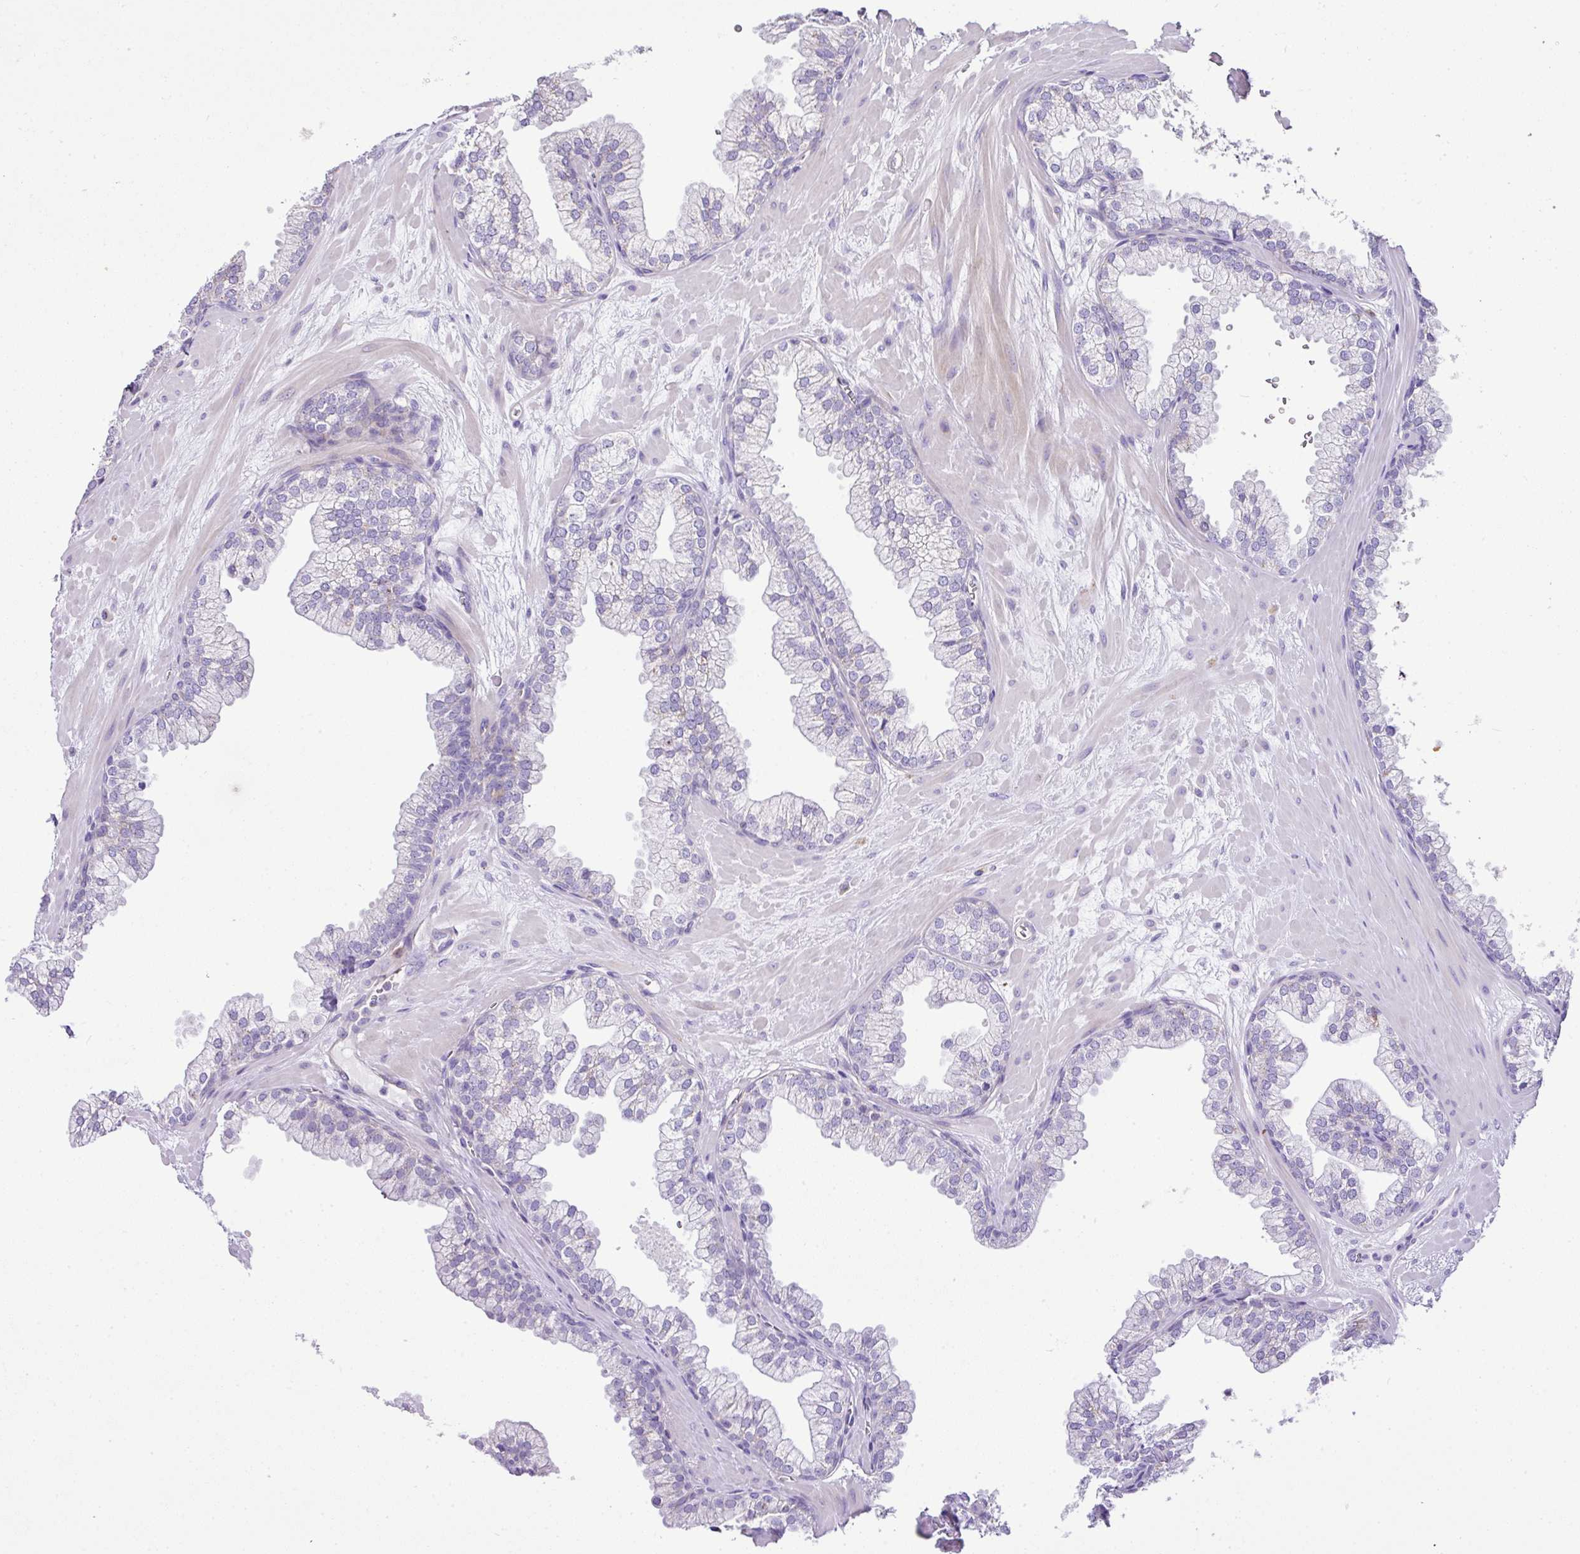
{"staining": {"intensity": "moderate", "quantity": "<25%", "location": "cytoplasmic/membranous"}, "tissue": "prostate", "cell_type": "Glandular cells", "image_type": "normal", "snomed": [{"axis": "morphology", "description": "Normal tissue, NOS"}, {"axis": "topography", "description": "Prostate"}, {"axis": "topography", "description": "Peripheral nerve tissue"}], "caption": "Immunohistochemical staining of unremarkable human prostate shows moderate cytoplasmic/membranous protein staining in about <25% of glandular cells.", "gene": "PGAP4", "patient": {"sex": "male", "age": 61}}